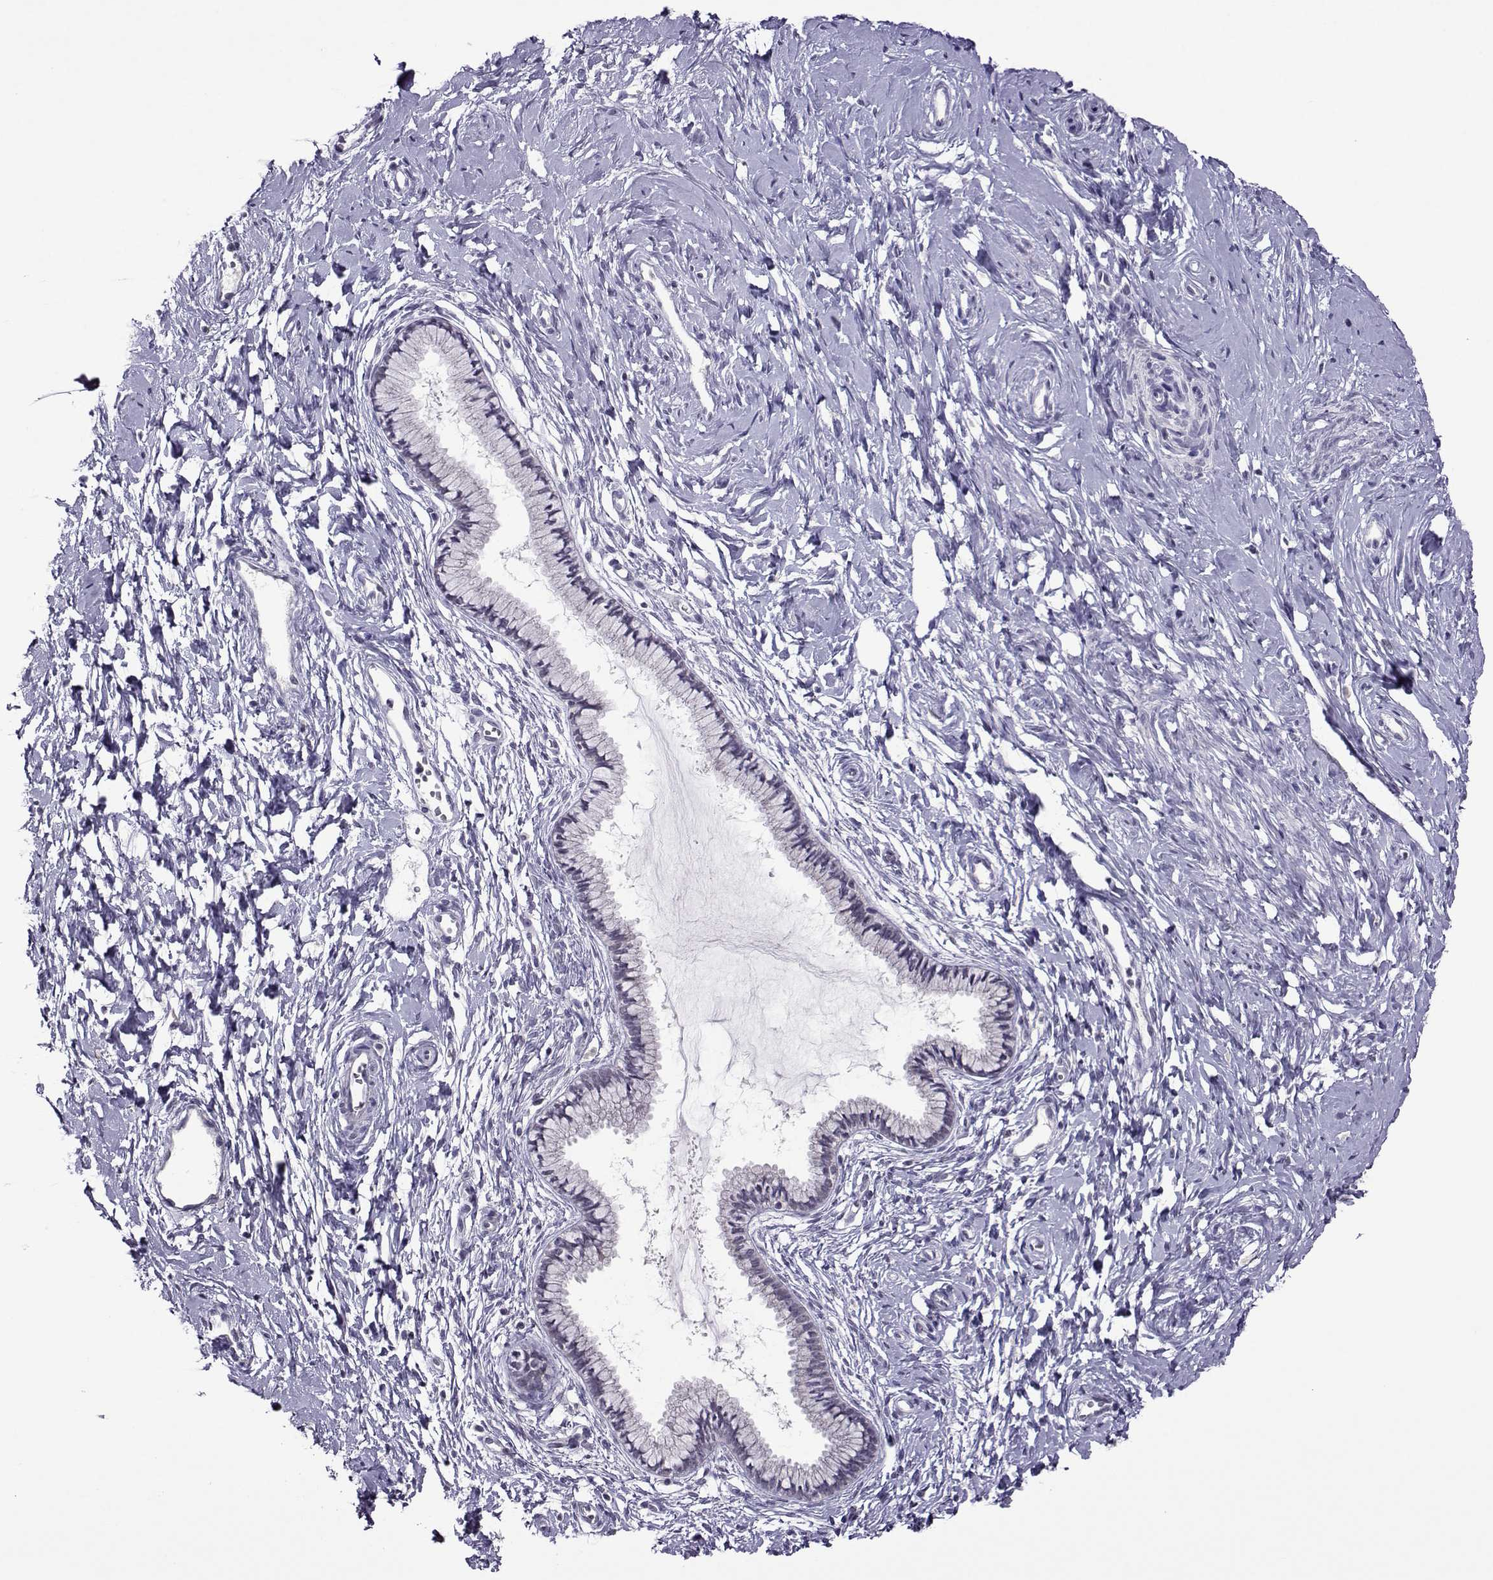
{"staining": {"intensity": "negative", "quantity": "none", "location": "none"}, "tissue": "cervix", "cell_type": "Glandular cells", "image_type": "normal", "snomed": [{"axis": "morphology", "description": "Normal tissue, NOS"}, {"axis": "topography", "description": "Cervix"}], "caption": "Glandular cells show no significant expression in normal cervix.", "gene": "DDX20", "patient": {"sex": "female", "age": 40}}